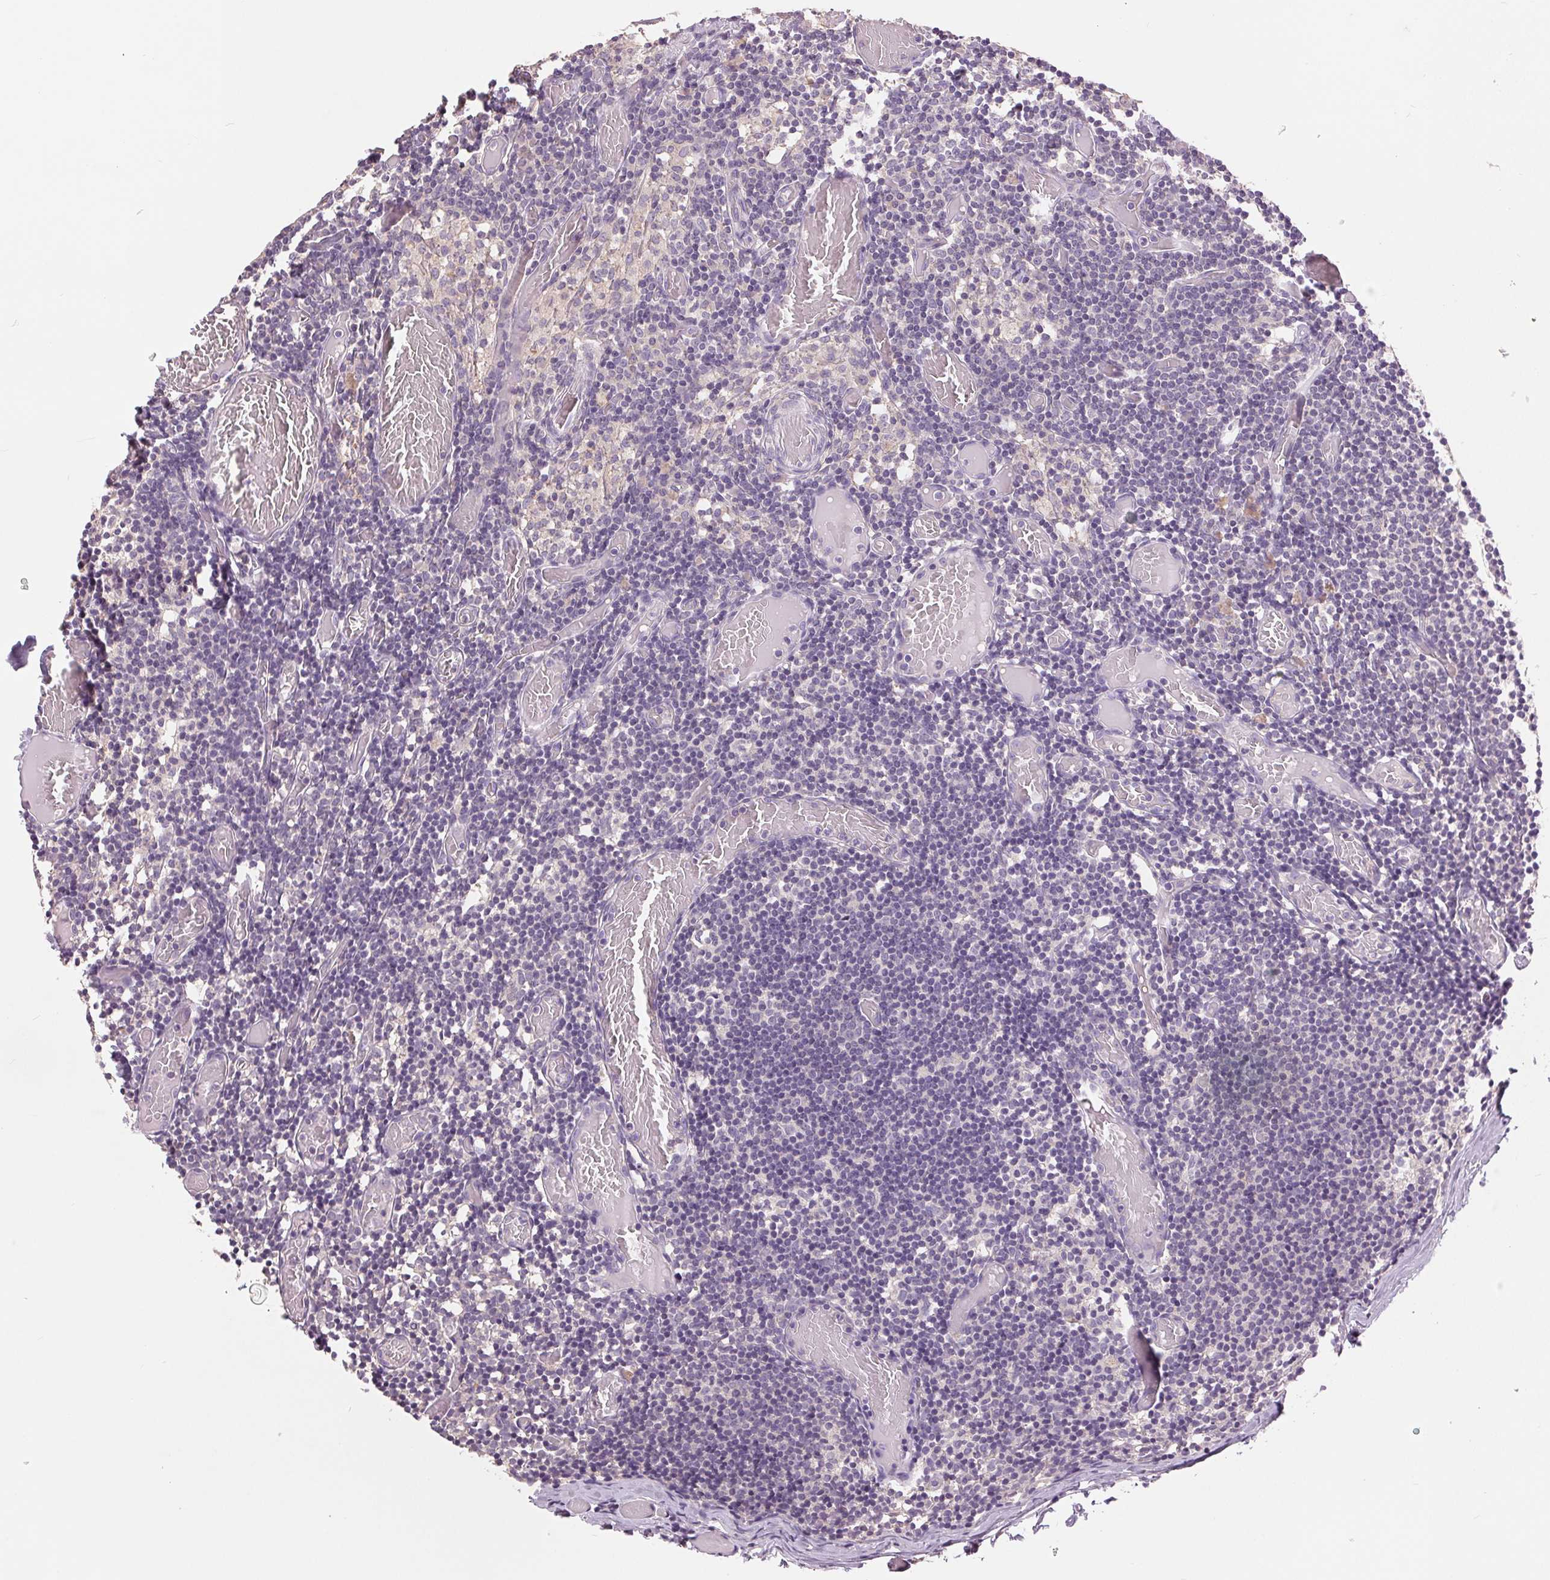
{"staining": {"intensity": "negative", "quantity": "none", "location": "none"}, "tissue": "lymph node", "cell_type": "Germinal center cells", "image_type": "normal", "snomed": [{"axis": "morphology", "description": "Normal tissue, NOS"}, {"axis": "topography", "description": "Lymph node"}], "caption": "Immunohistochemical staining of unremarkable human lymph node reveals no significant expression in germinal center cells. (Immunohistochemistry, brightfield microscopy, high magnification).", "gene": "FXYD4", "patient": {"sex": "female", "age": 41}}